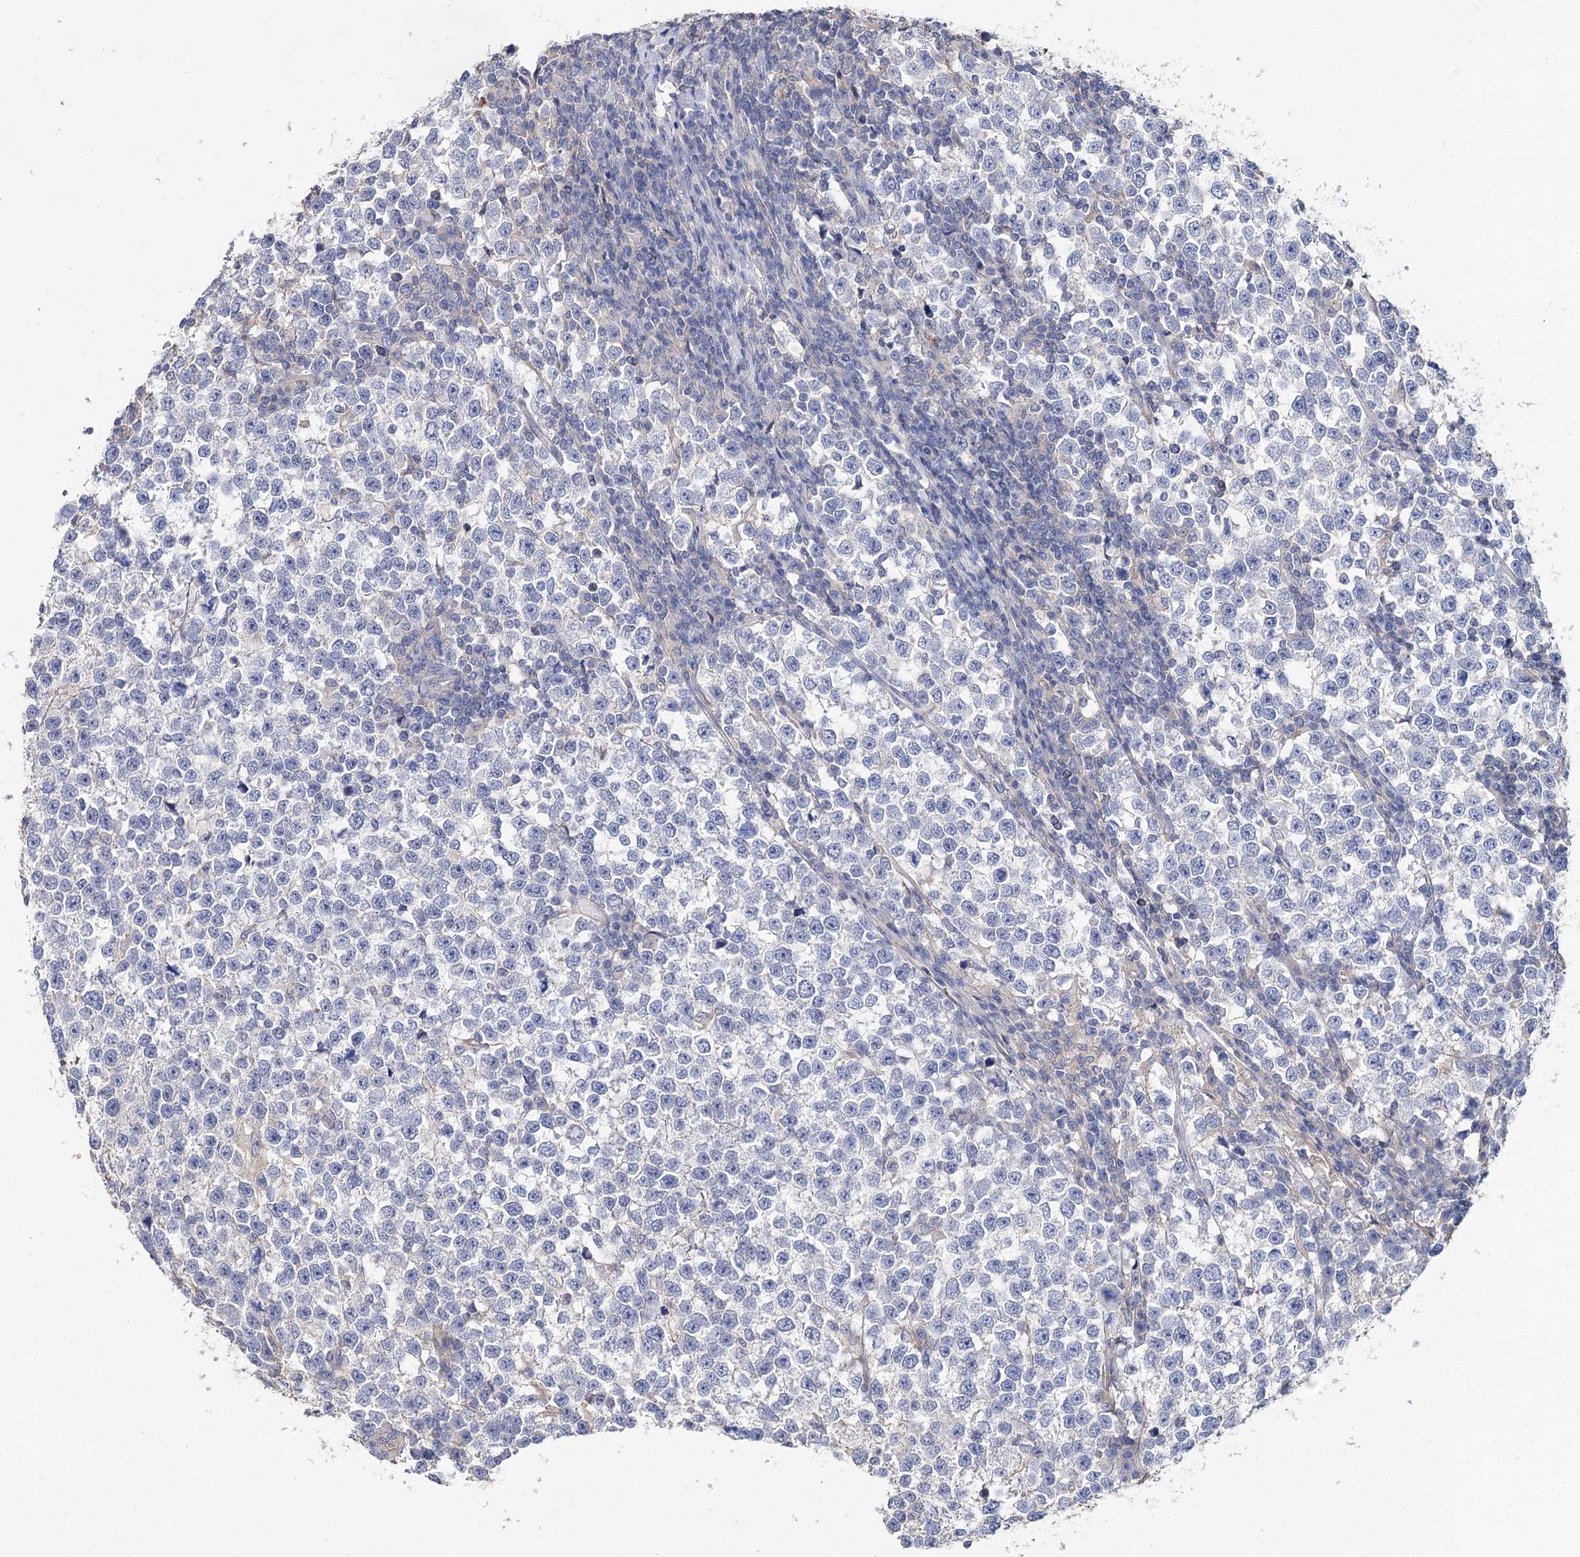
{"staining": {"intensity": "negative", "quantity": "none", "location": "none"}, "tissue": "testis cancer", "cell_type": "Tumor cells", "image_type": "cancer", "snomed": [{"axis": "morphology", "description": "Normal tissue, NOS"}, {"axis": "morphology", "description": "Seminoma, NOS"}, {"axis": "topography", "description": "Testis"}], "caption": "Human testis cancer stained for a protein using IHC shows no positivity in tumor cells.", "gene": "EPYC", "patient": {"sex": "male", "age": 43}}